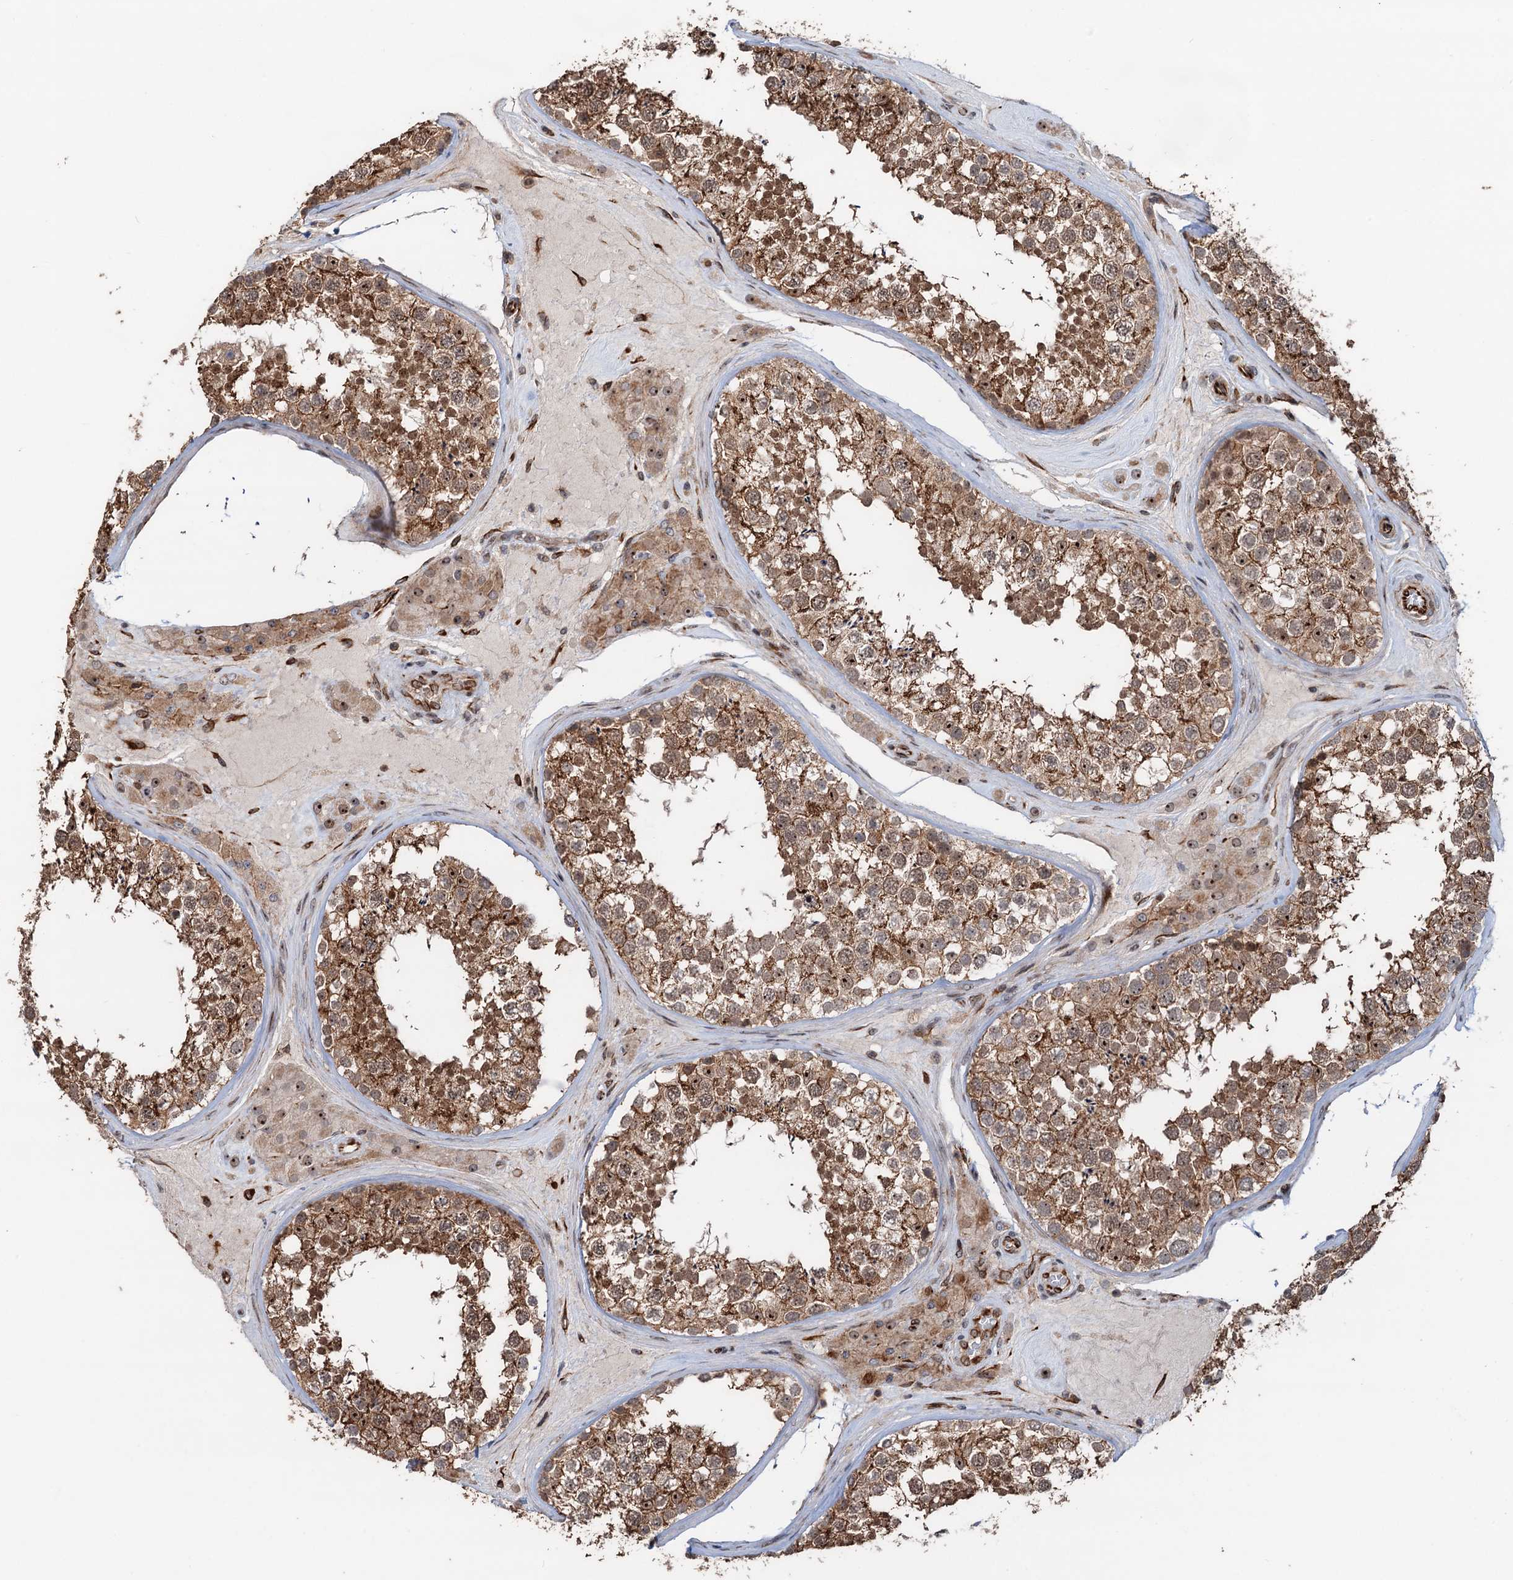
{"staining": {"intensity": "moderate", "quantity": ">75%", "location": "cytoplasmic/membranous,nuclear"}, "tissue": "testis", "cell_type": "Cells in seminiferous ducts", "image_type": "normal", "snomed": [{"axis": "morphology", "description": "Normal tissue, NOS"}, {"axis": "topography", "description": "Testis"}], "caption": "This photomicrograph reveals unremarkable testis stained with immunohistochemistry (IHC) to label a protein in brown. The cytoplasmic/membranous,nuclear of cells in seminiferous ducts show moderate positivity for the protein. Nuclei are counter-stained blue.", "gene": "TMA16", "patient": {"sex": "male", "age": 46}}